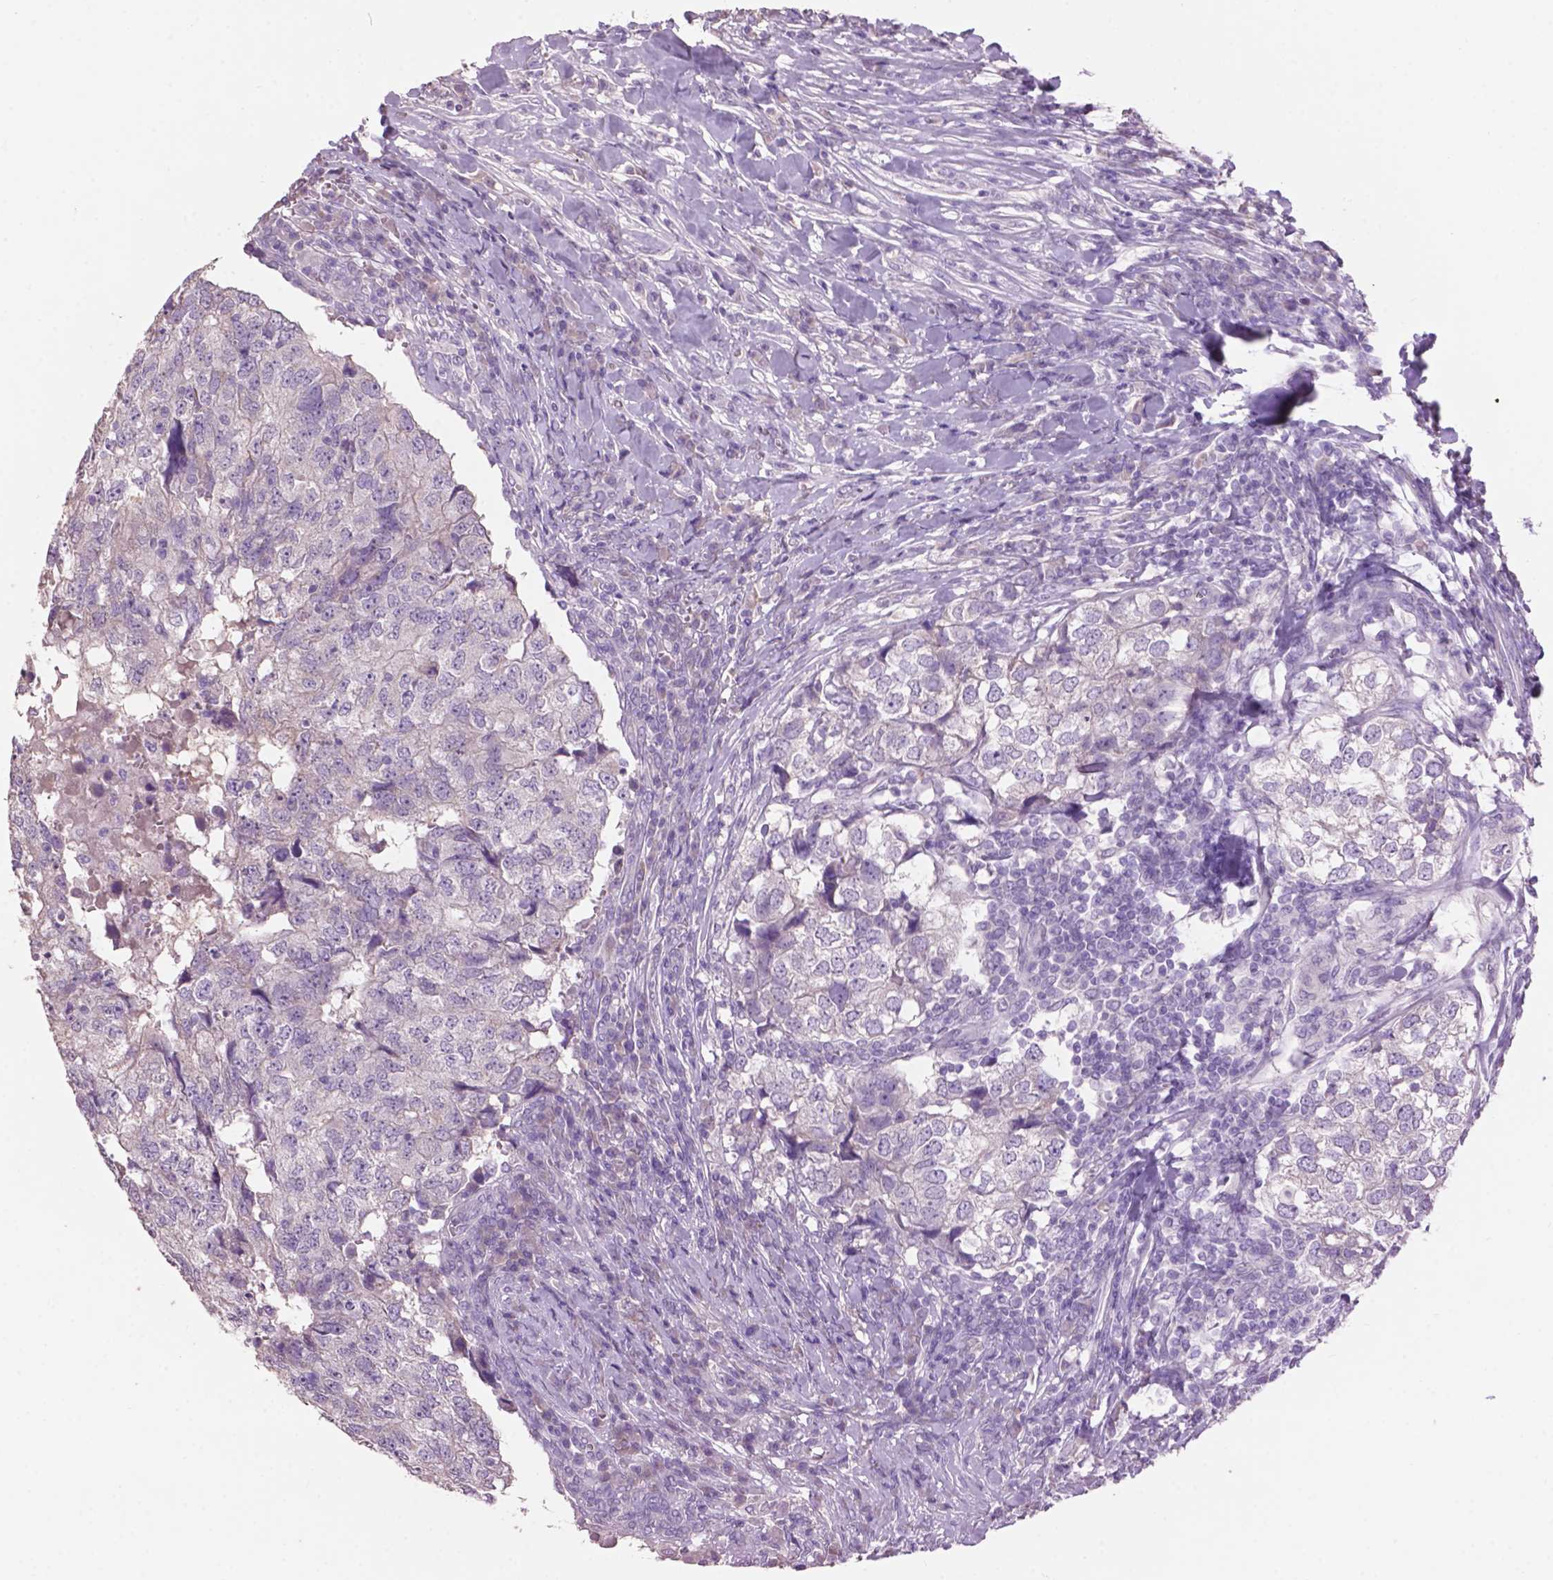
{"staining": {"intensity": "negative", "quantity": "none", "location": "none"}, "tissue": "breast cancer", "cell_type": "Tumor cells", "image_type": "cancer", "snomed": [{"axis": "morphology", "description": "Duct carcinoma"}, {"axis": "topography", "description": "Breast"}], "caption": "Human breast cancer stained for a protein using immunohistochemistry (IHC) displays no positivity in tumor cells.", "gene": "CRYBA4", "patient": {"sex": "female", "age": 30}}